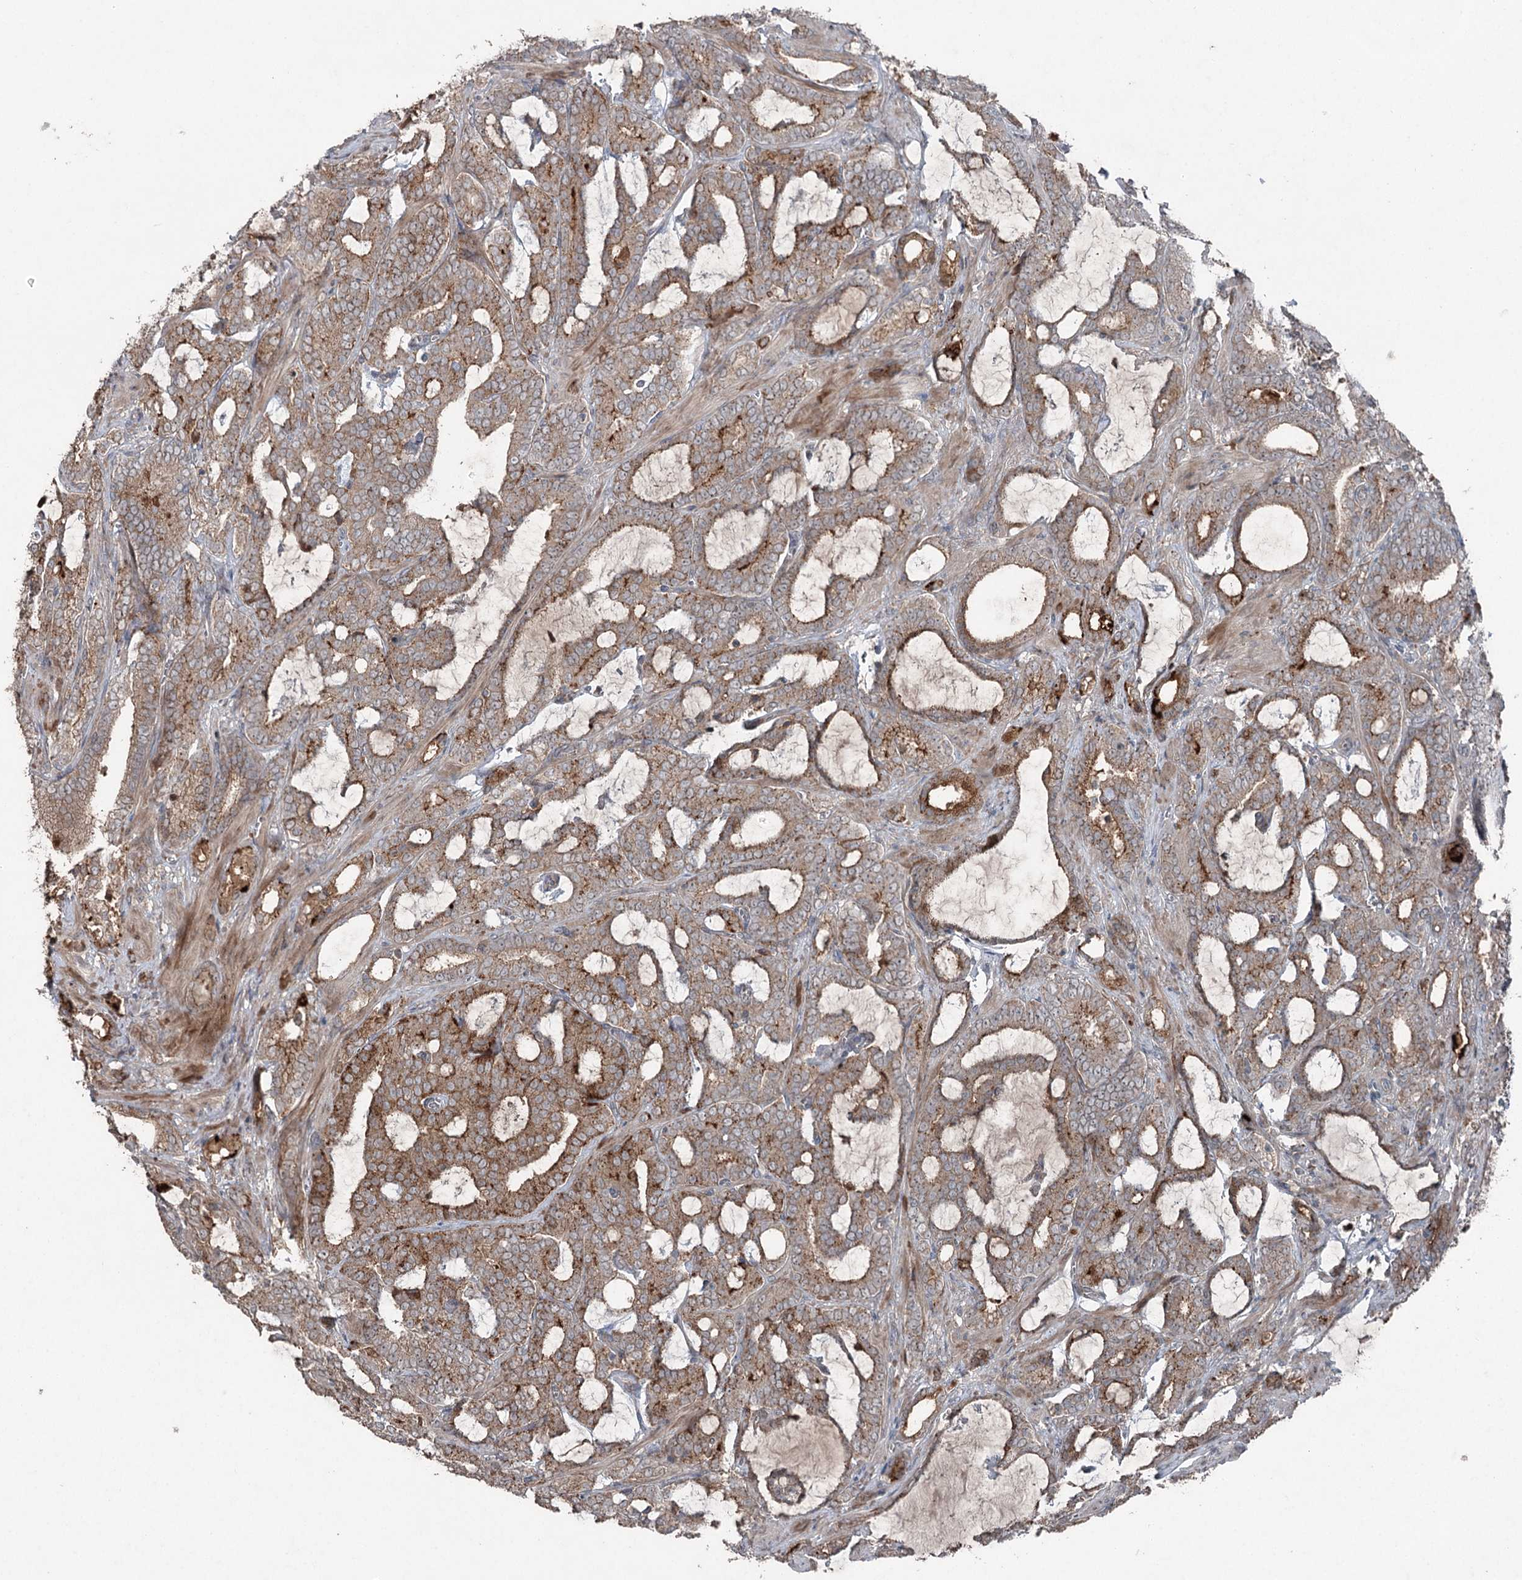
{"staining": {"intensity": "moderate", "quantity": ">75%", "location": "cytoplasmic/membranous"}, "tissue": "prostate cancer", "cell_type": "Tumor cells", "image_type": "cancer", "snomed": [{"axis": "morphology", "description": "Adenocarcinoma, High grade"}, {"axis": "topography", "description": "Prostate and seminal vesicle, NOS"}], "caption": "Tumor cells exhibit moderate cytoplasmic/membranous positivity in about >75% of cells in prostate cancer.", "gene": "MAPK8IP2", "patient": {"sex": "male", "age": 67}}